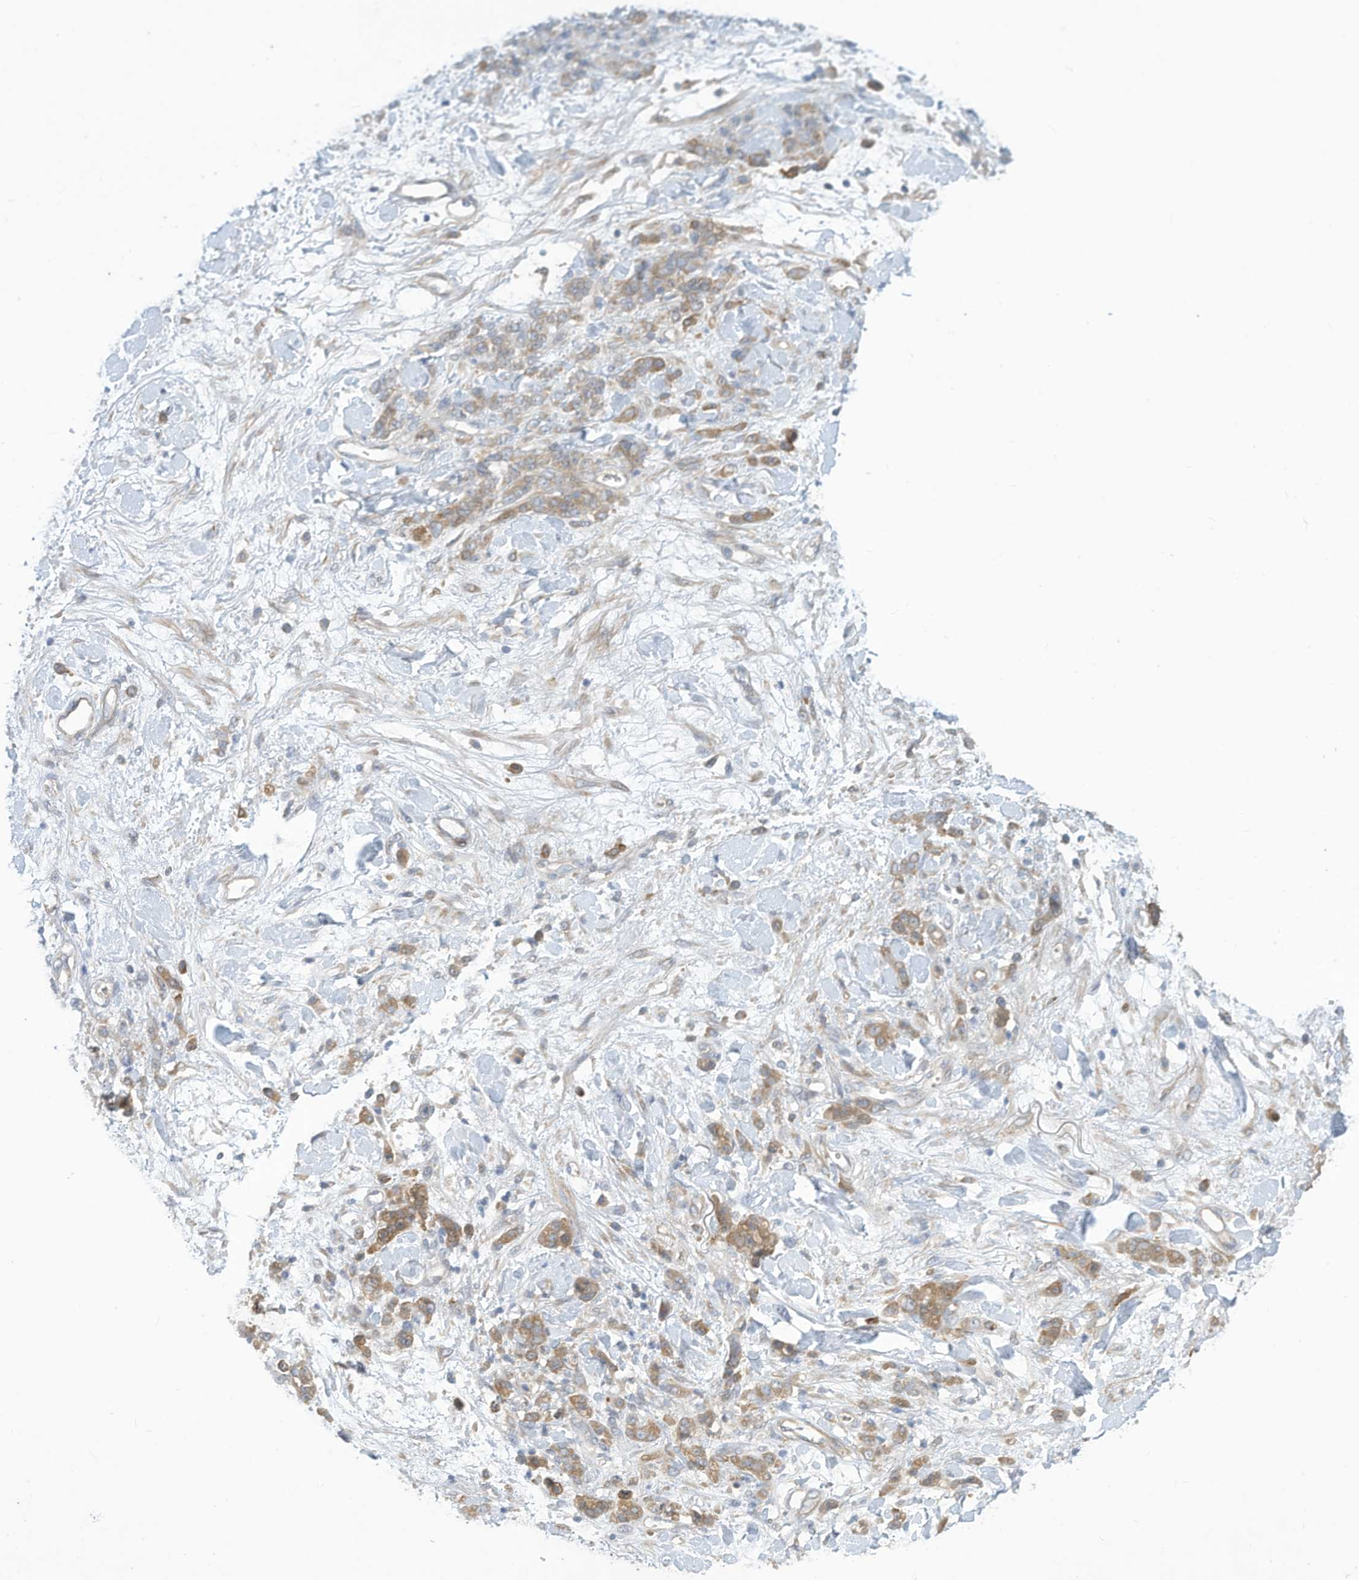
{"staining": {"intensity": "moderate", "quantity": ">75%", "location": "cytoplasmic/membranous"}, "tissue": "stomach cancer", "cell_type": "Tumor cells", "image_type": "cancer", "snomed": [{"axis": "morphology", "description": "Normal tissue, NOS"}, {"axis": "morphology", "description": "Adenocarcinoma, NOS"}, {"axis": "topography", "description": "Stomach"}], "caption": "Immunohistochemical staining of stomach adenocarcinoma exhibits moderate cytoplasmic/membranous protein positivity in approximately >75% of tumor cells.", "gene": "ADI1", "patient": {"sex": "male", "age": 82}}